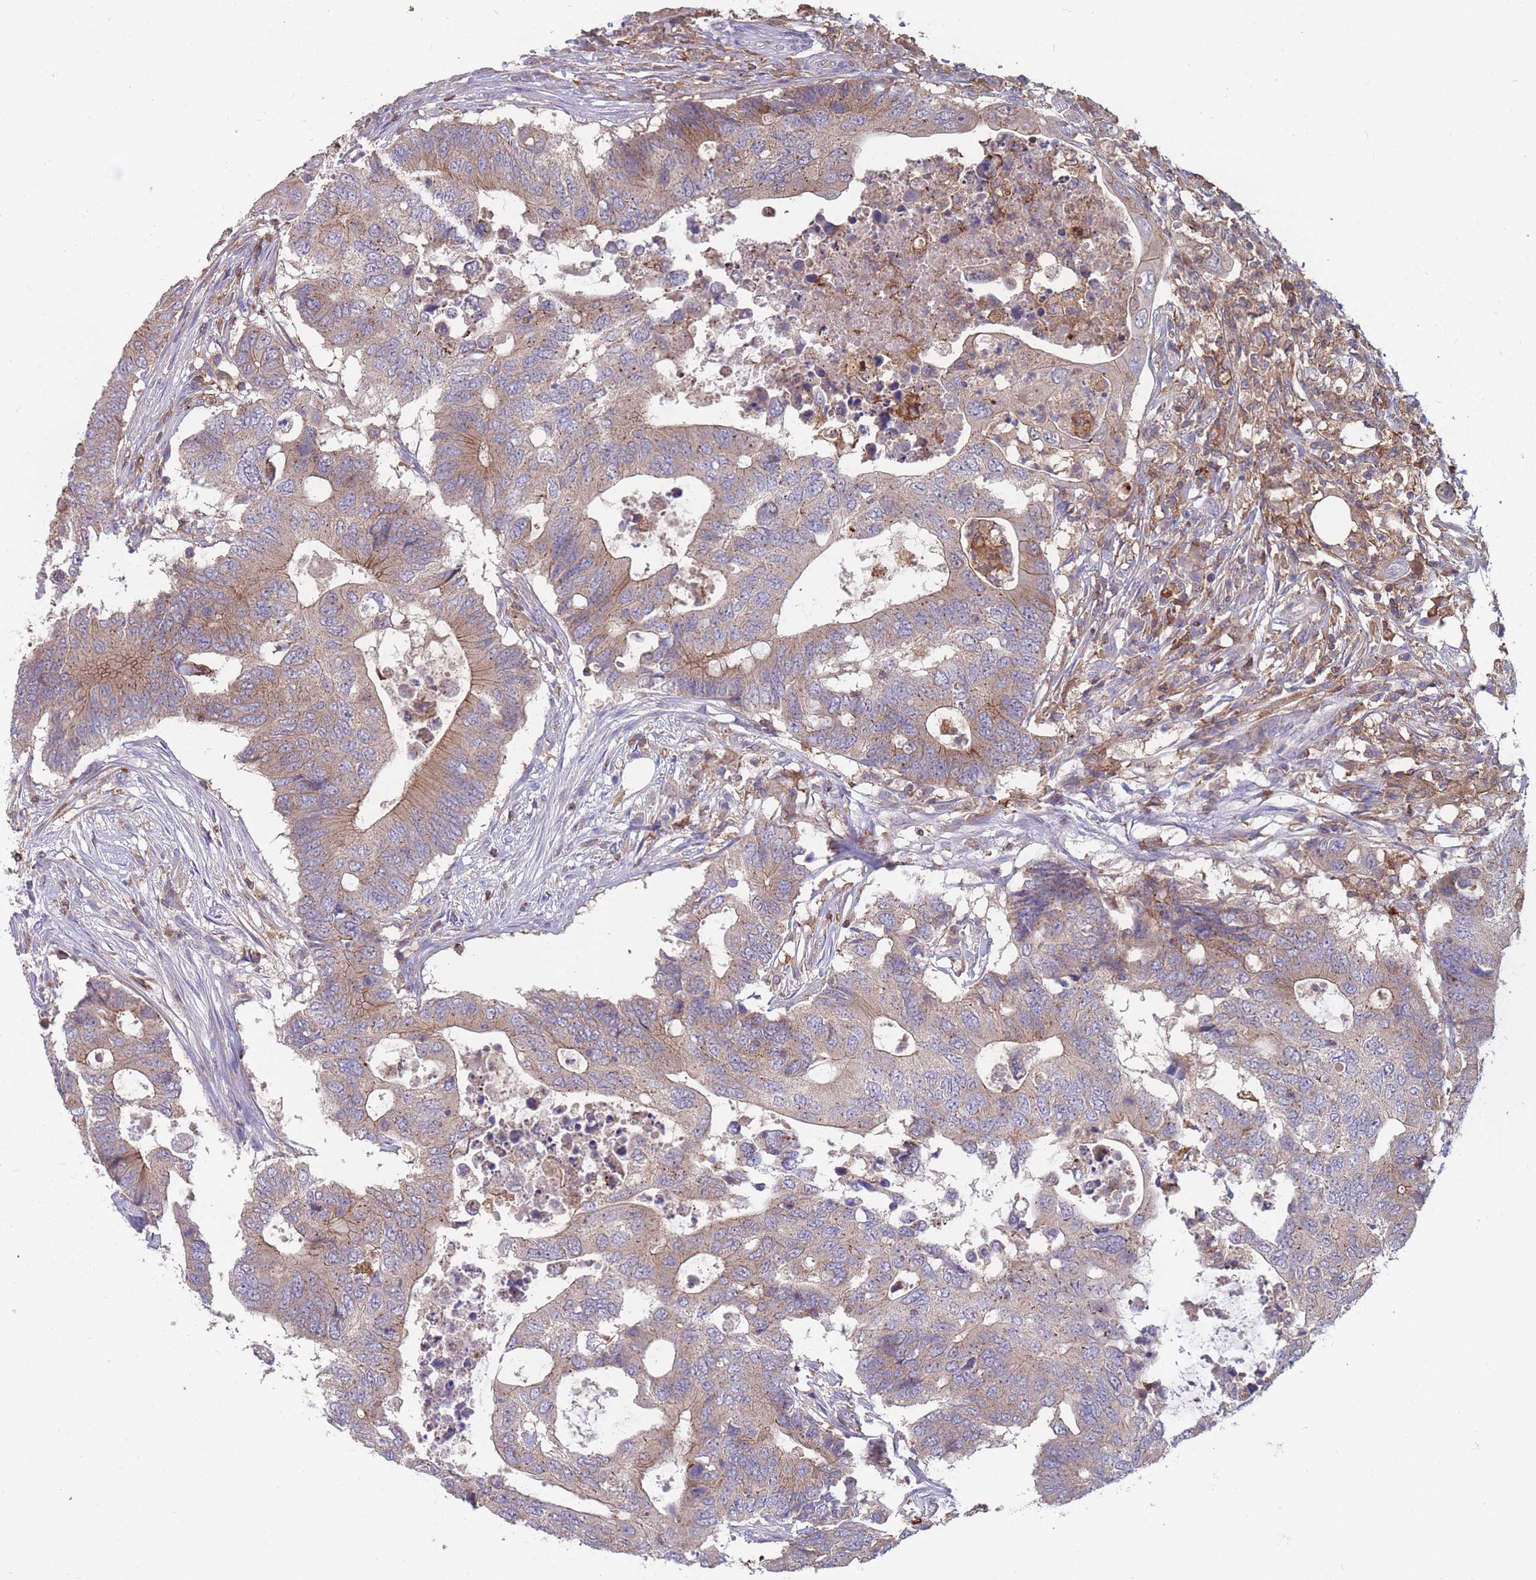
{"staining": {"intensity": "weak", "quantity": "25%-75%", "location": "cytoplasmic/membranous"}, "tissue": "colorectal cancer", "cell_type": "Tumor cells", "image_type": "cancer", "snomed": [{"axis": "morphology", "description": "Adenocarcinoma, NOS"}, {"axis": "topography", "description": "Colon"}], "caption": "Immunohistochemical staining of human adenocarcinoma (colorectal) shows weak cytoplasmic/membranous protein staining in approximately 25%-75% of tumor cells. The protein of interest is shown in brown color, while the nuclei are stained blue.", "gene": "CD33", "patient": {"sex": "male", "age": 71}}